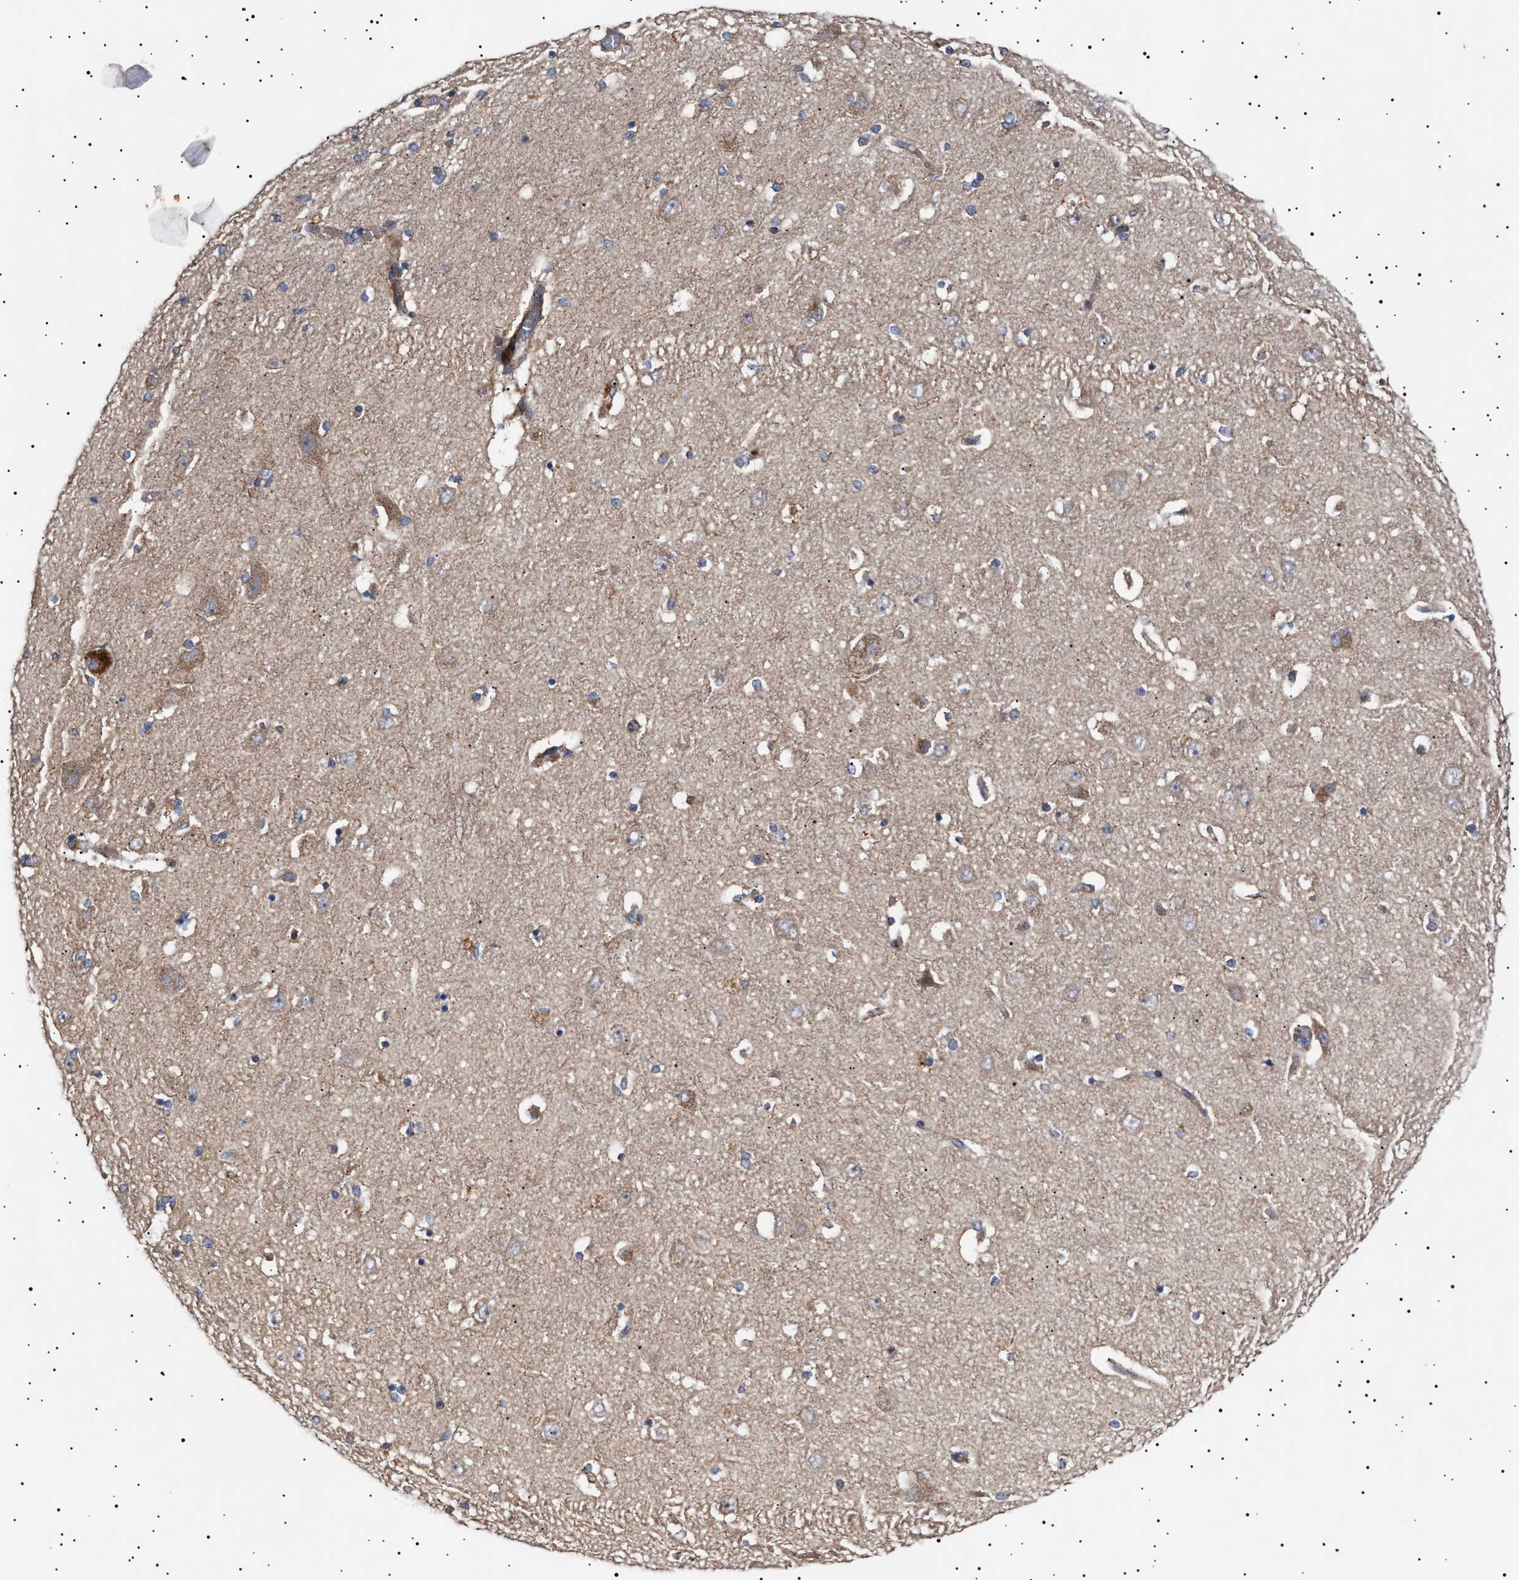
{"staining": {"intensity": "moderate", "quantity": "25%-75%", "location": "cytoplasmic/membranous"}, "tissue": "hippocampus", "cell_type": "Glial cells", "image_type": "normal", "snomed": [{"axis": "morphology", "description": "Normal tissue, NOS"}, {"axis": "topography", "description": "Hippocampus"}], "caption": "Immunohistochemistry (DAB (3,3'-diaminobenzidine)) staining of unremarkable human hippocampus displays moderate cytoplasmic/membranous protein staining in approximately 25%-75% of glial cells.", "gene": "MRPL10", "patient": {"sex": "female", "age": 54}}